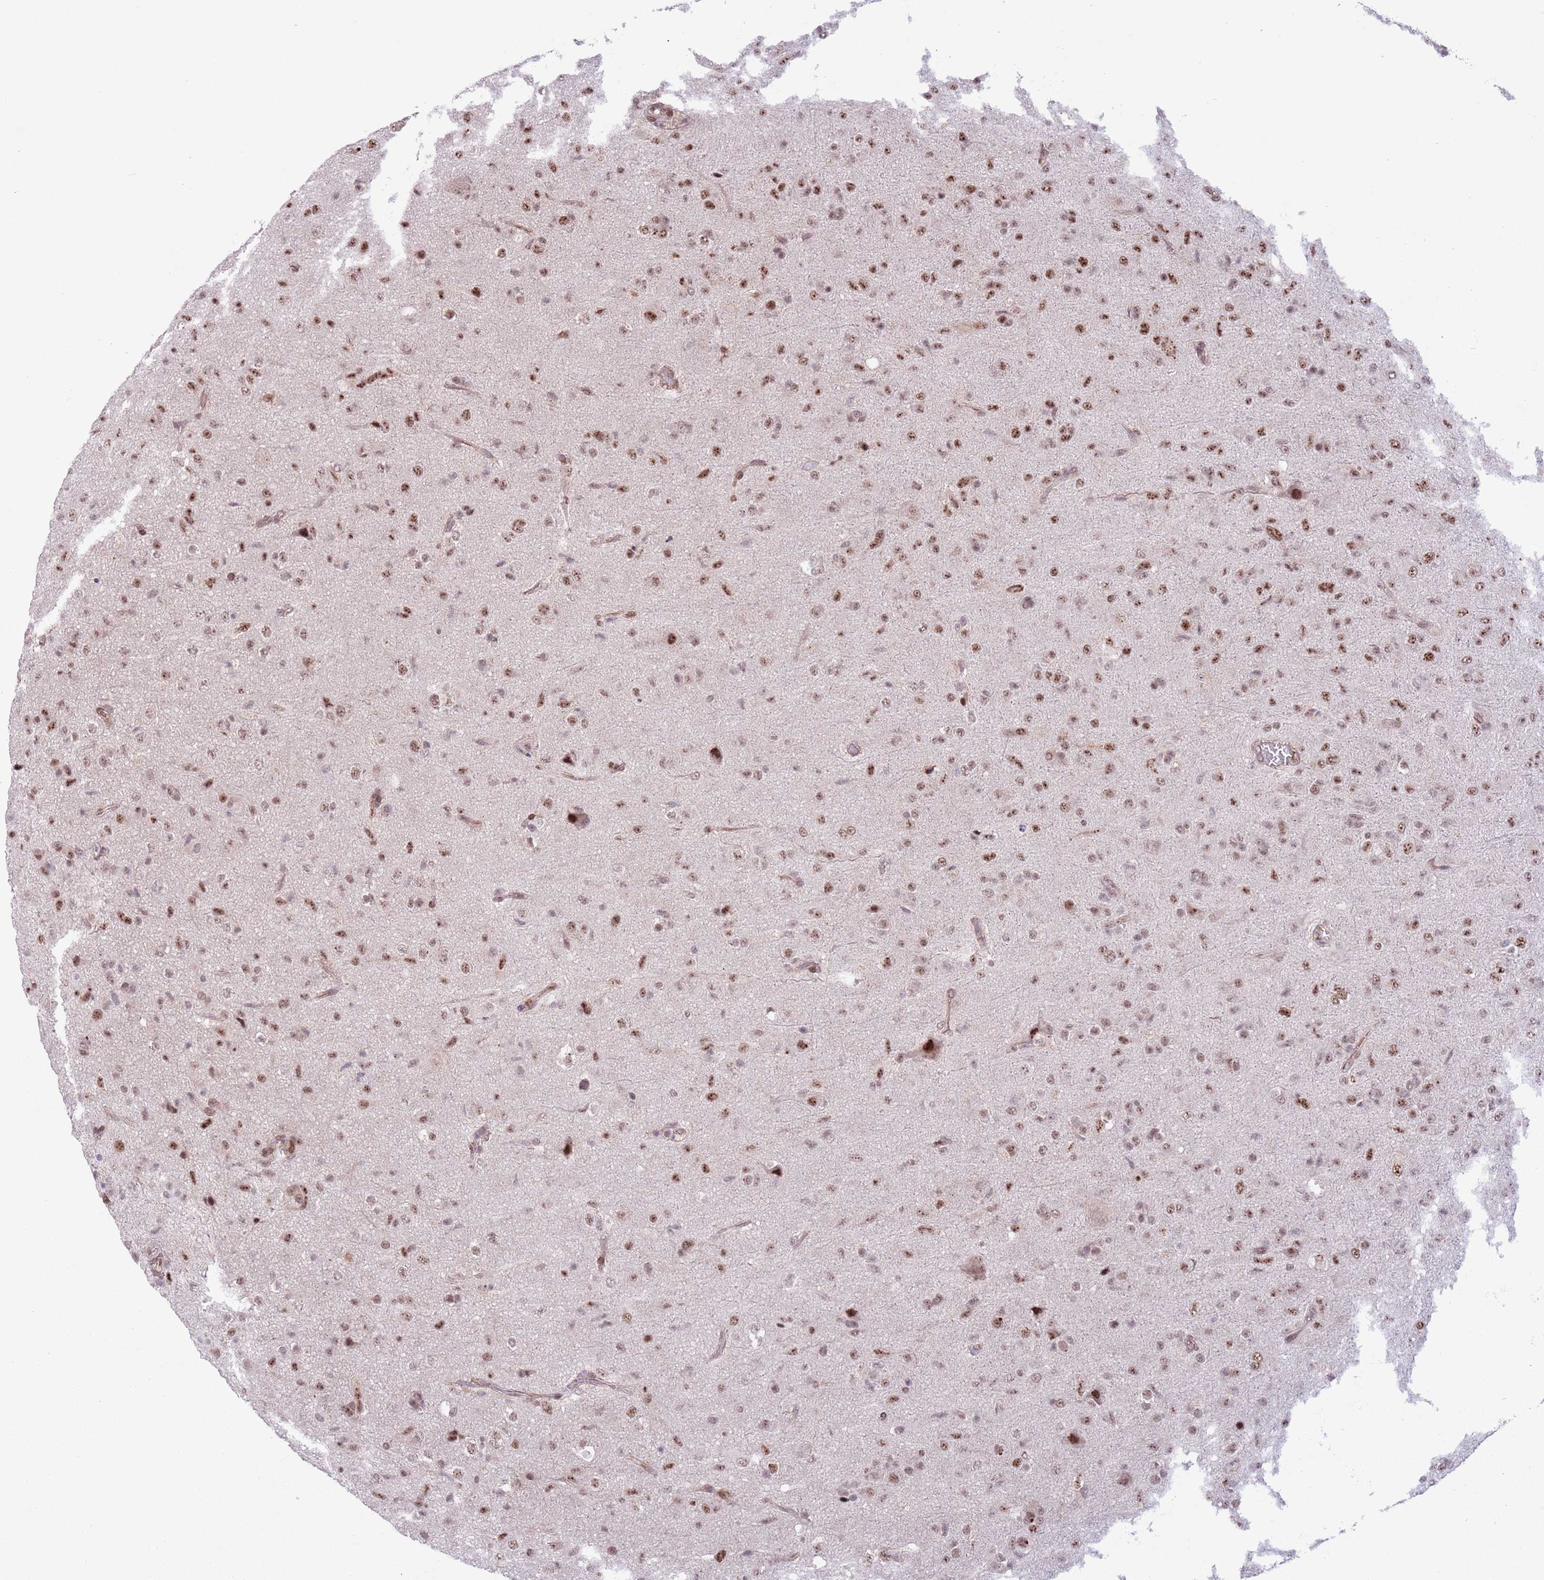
{"staining": {"intensity": "moderate", "quantity": ">75%", "location": "nuclear"}, "tissue": "glioma", "cell_type": "Tumor cells", "image_type": "cancer", "snomed": [{"axis": "morphology", "description": "Glioma, malignant, Low grade"}, {"axis": "topography", "description": "Brain"}], "caption": "Moderate nuclear protein expression is appreciated in approximately >75% of tumor cells in glioma. (IHC, brightfield microscopy, high magnification).", "gene": "SIPA1L3", "patient": {"sex": "male", "age": 65}}